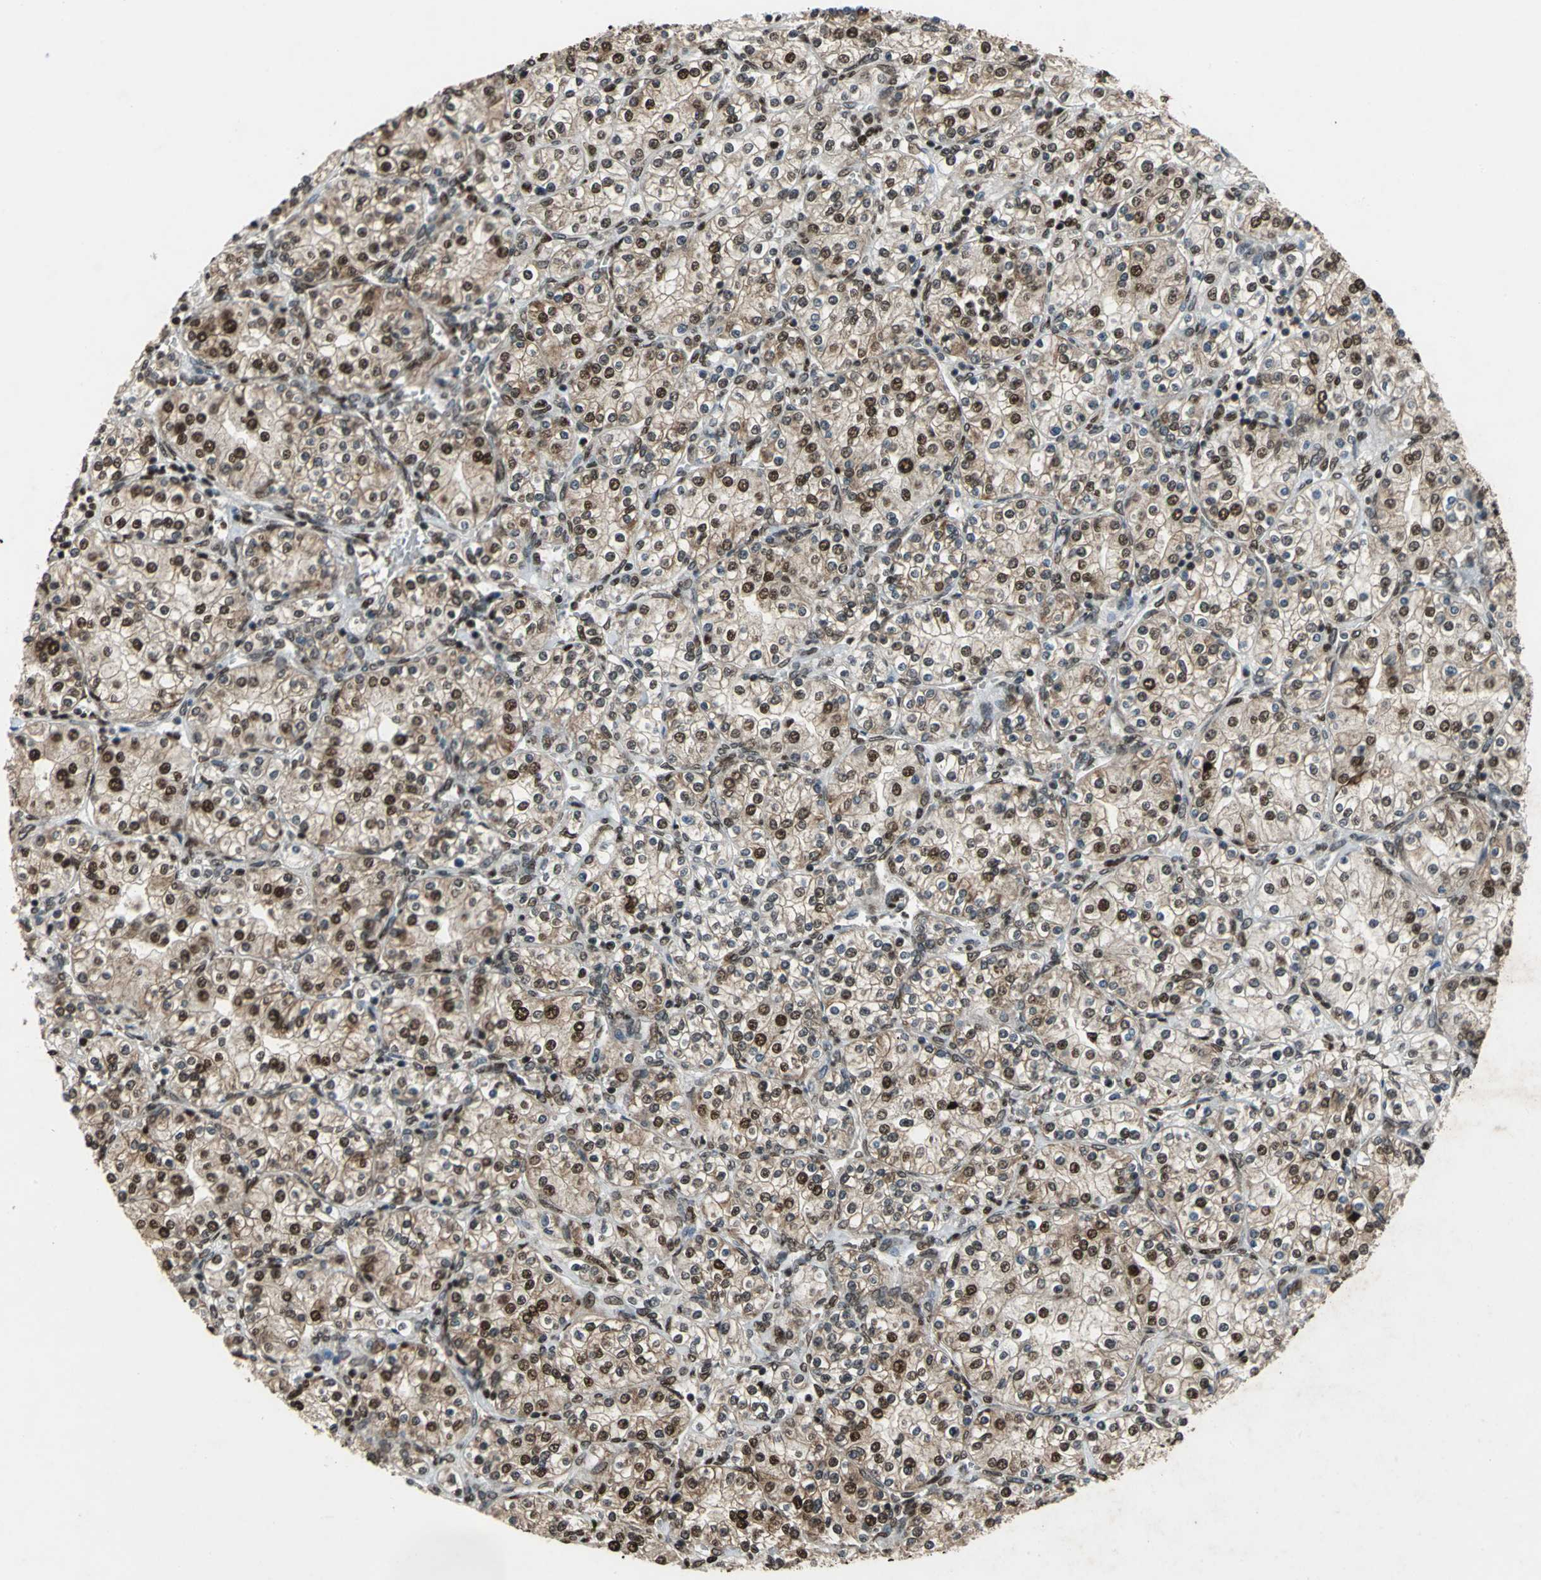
{"staining": {"intensity": "moderate", "quantity": ">75%", "location": "cytoplasmic/membranous,nuclear"}, "tissue": "renal cancer", "cell_type": "Tumor cells", "image_type": "cancer", "snomed": [{"axis": "morphology", "description": "Adenocarcinoma, NOS"}, {"axis": "topography", "description": "Kidney"}], "caption": "This image displays renal cancer stained with immunohistochemistry to label a protein in brown. The cytoplasmic/membranous and nuclear of tumor cells show moderate positivity for the protein. Nuclei are counter-stained blue.", "gene": "ANP32A", "patient": {"sex": "male", "age": 77}}